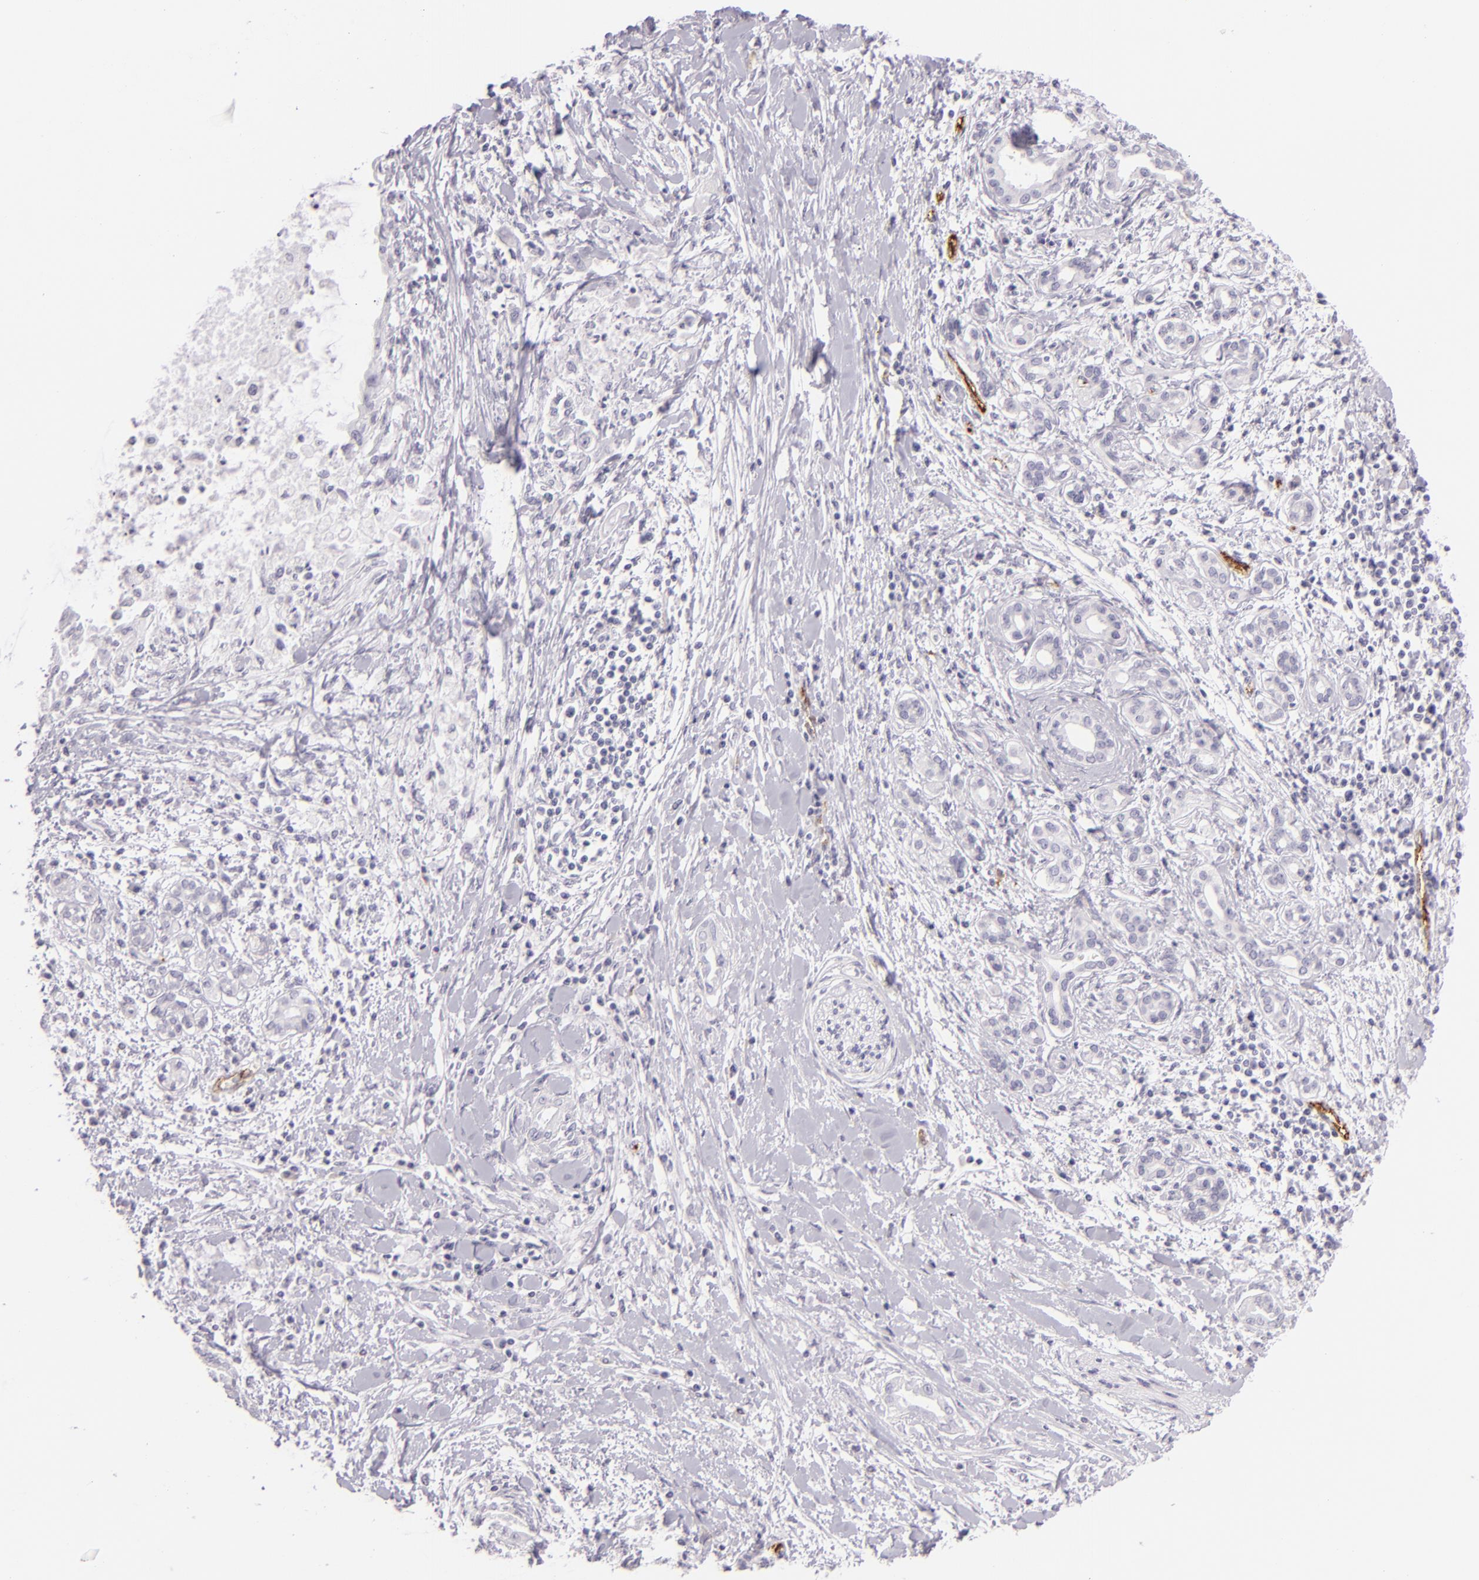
{"staining": {"intensity": "negative", "quantity": "none", "location": "none"}, "tissue": "pancreatic cancer", "cell_type": "Tumor cells", "image_type": "cancer", "snomed": [{"axis": "morphology", "description": "Adenocarcinoma, NOS"}, {"axis": "topography", "description": "Pancreas"}], "caption": "A histopathology image of human adenocarcinoma (pancreatic) is negative for staining in tumor cells.", "gene": "SELP", "patient": {"sex": "female", "age": 64}}